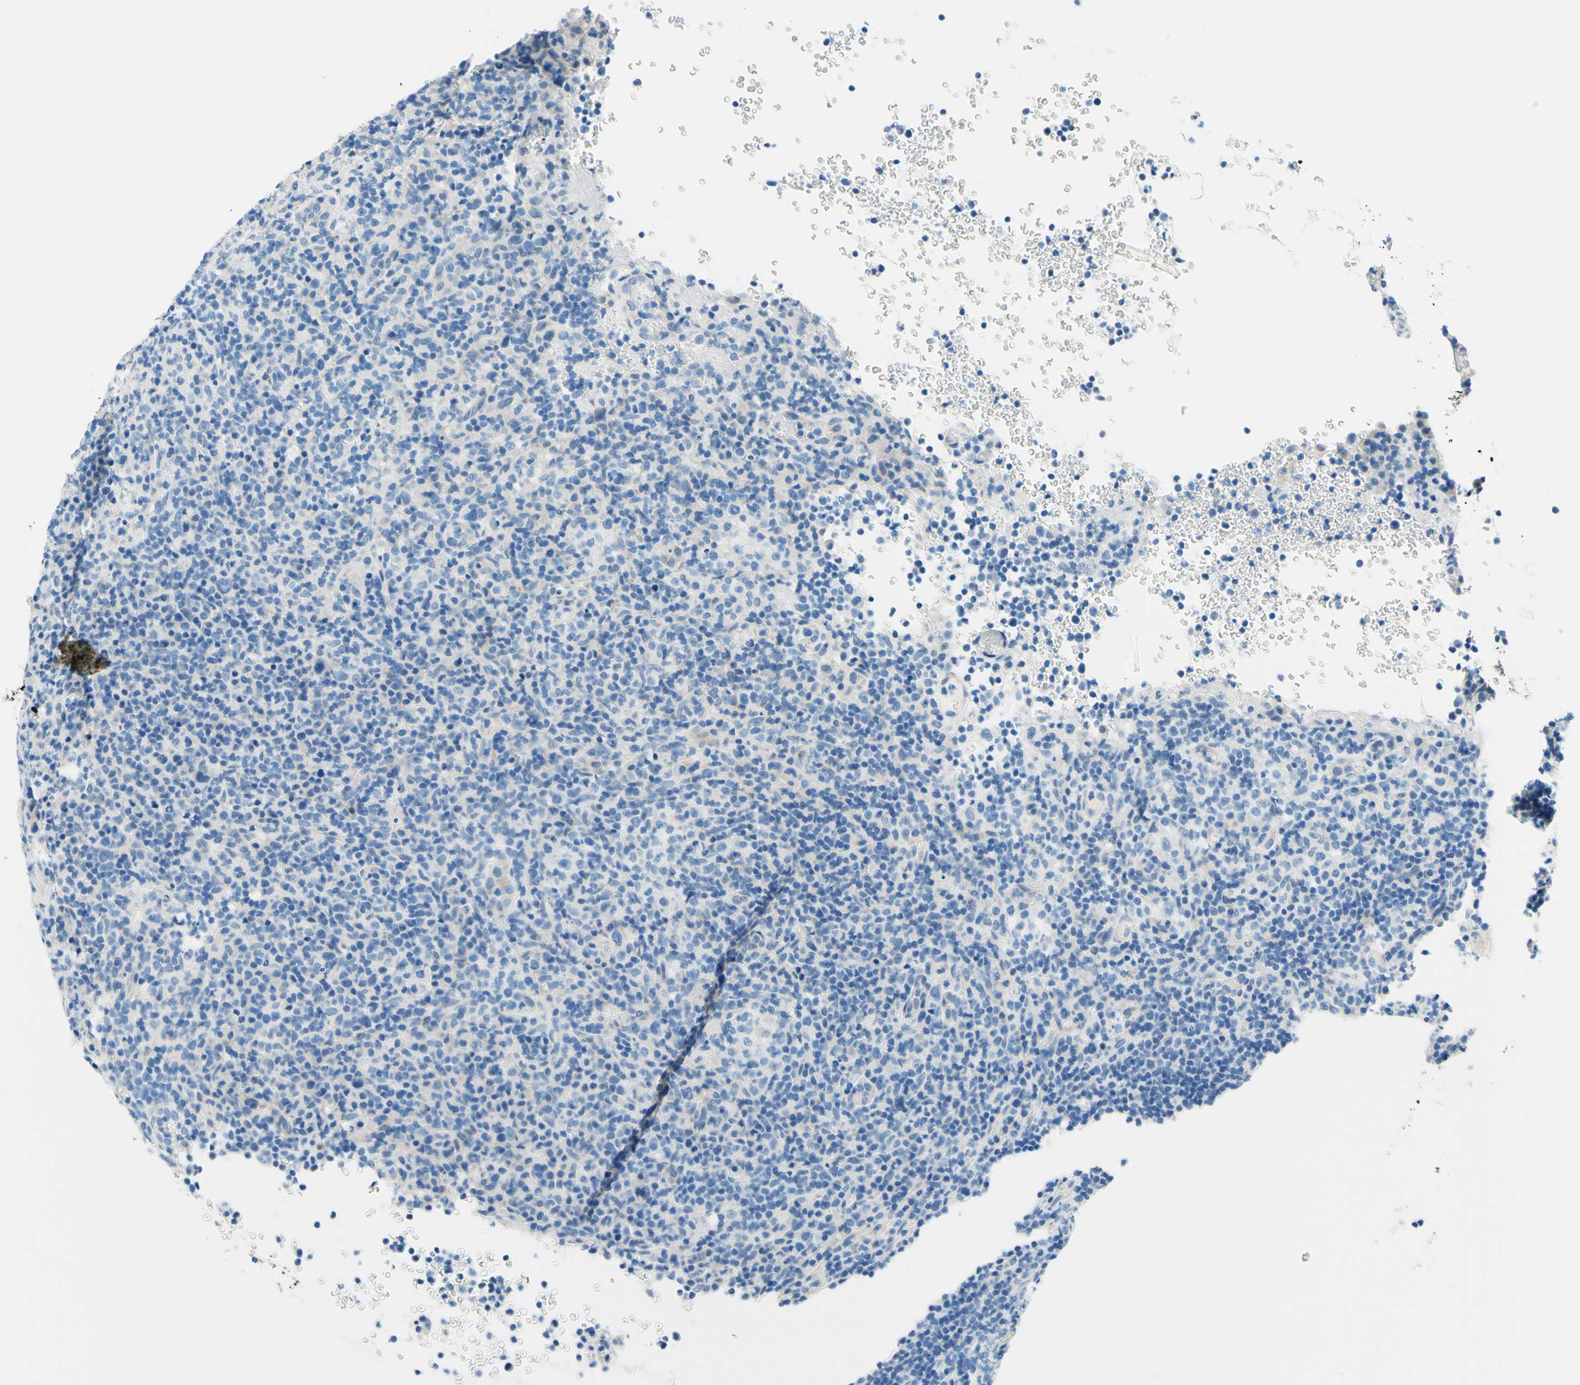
{"staining": {"intensity": "negative", "quantity": "none", "location": "none"}, "tissue": "lymphoma", "cell_type": "Tumor cells", "image_type": "cancer", "snomed": [{"axis": "morphology", "description": "Malignant lymphoma, non-Hodgkin's type, High grade"}, {"axis": "topography", "description": "Lymph node"}], "caption": "Tumor cells are negative for protein expression in human lymphoma.", "gene": "PASD1", "patient": {"sex": "female", "age": 76}}